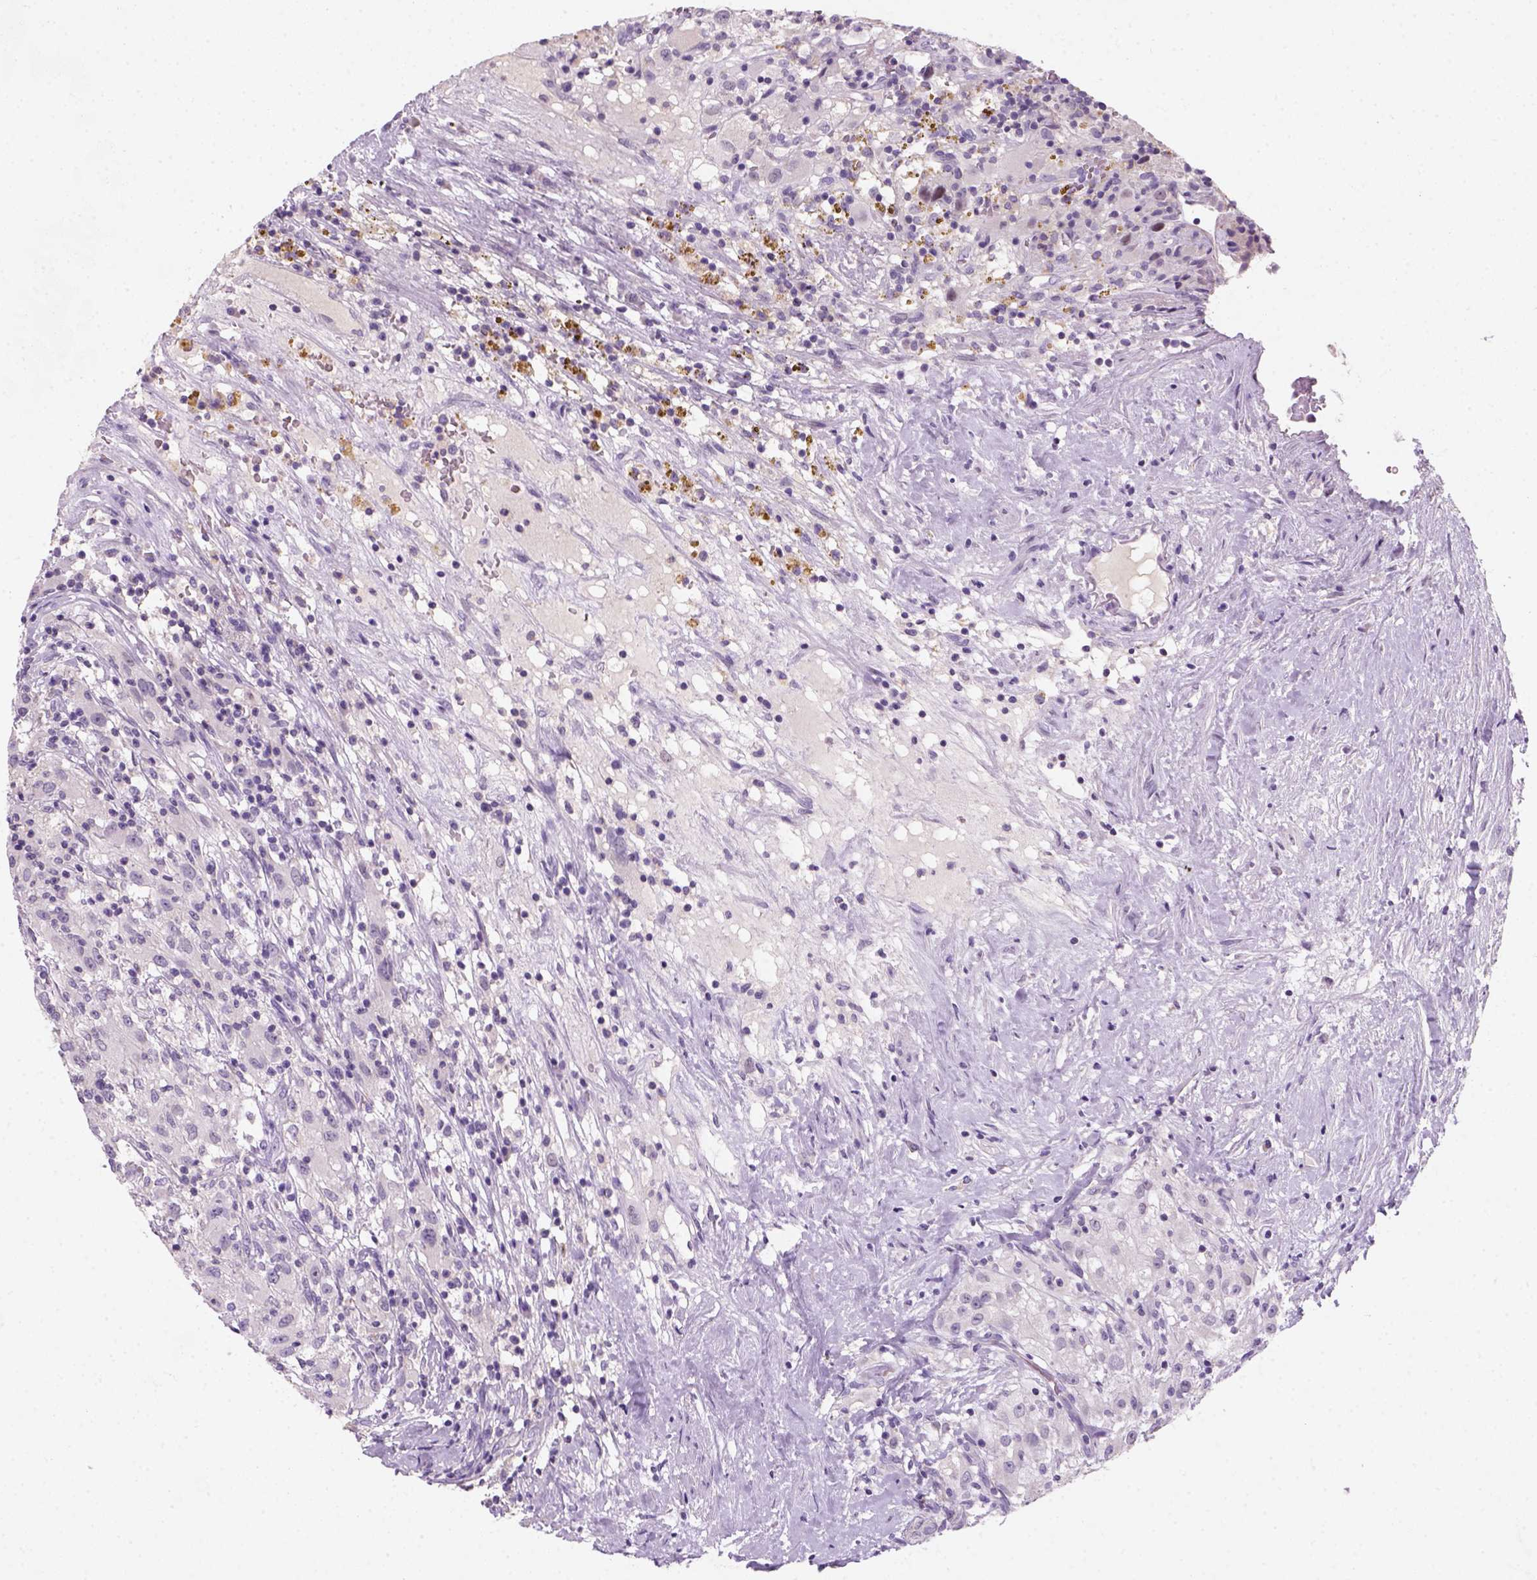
{"staining": {"intensity": "negative", "quantity": "none", "location": "none"}, "tissue": "renal cancer", "cell_type": "Tumor cells", "image_type": "cancer", "snomed": [{"axis": "morphology", "description": "Adenocarcinoma, NOS"}, {"axis": "topography", "description": "Kidney"}], "caption": "The histopathology image displays no staining of tumor cells in renal cancer.", "gene": "ZMAT4", "patient": {"sex": "female", "age": 67}}